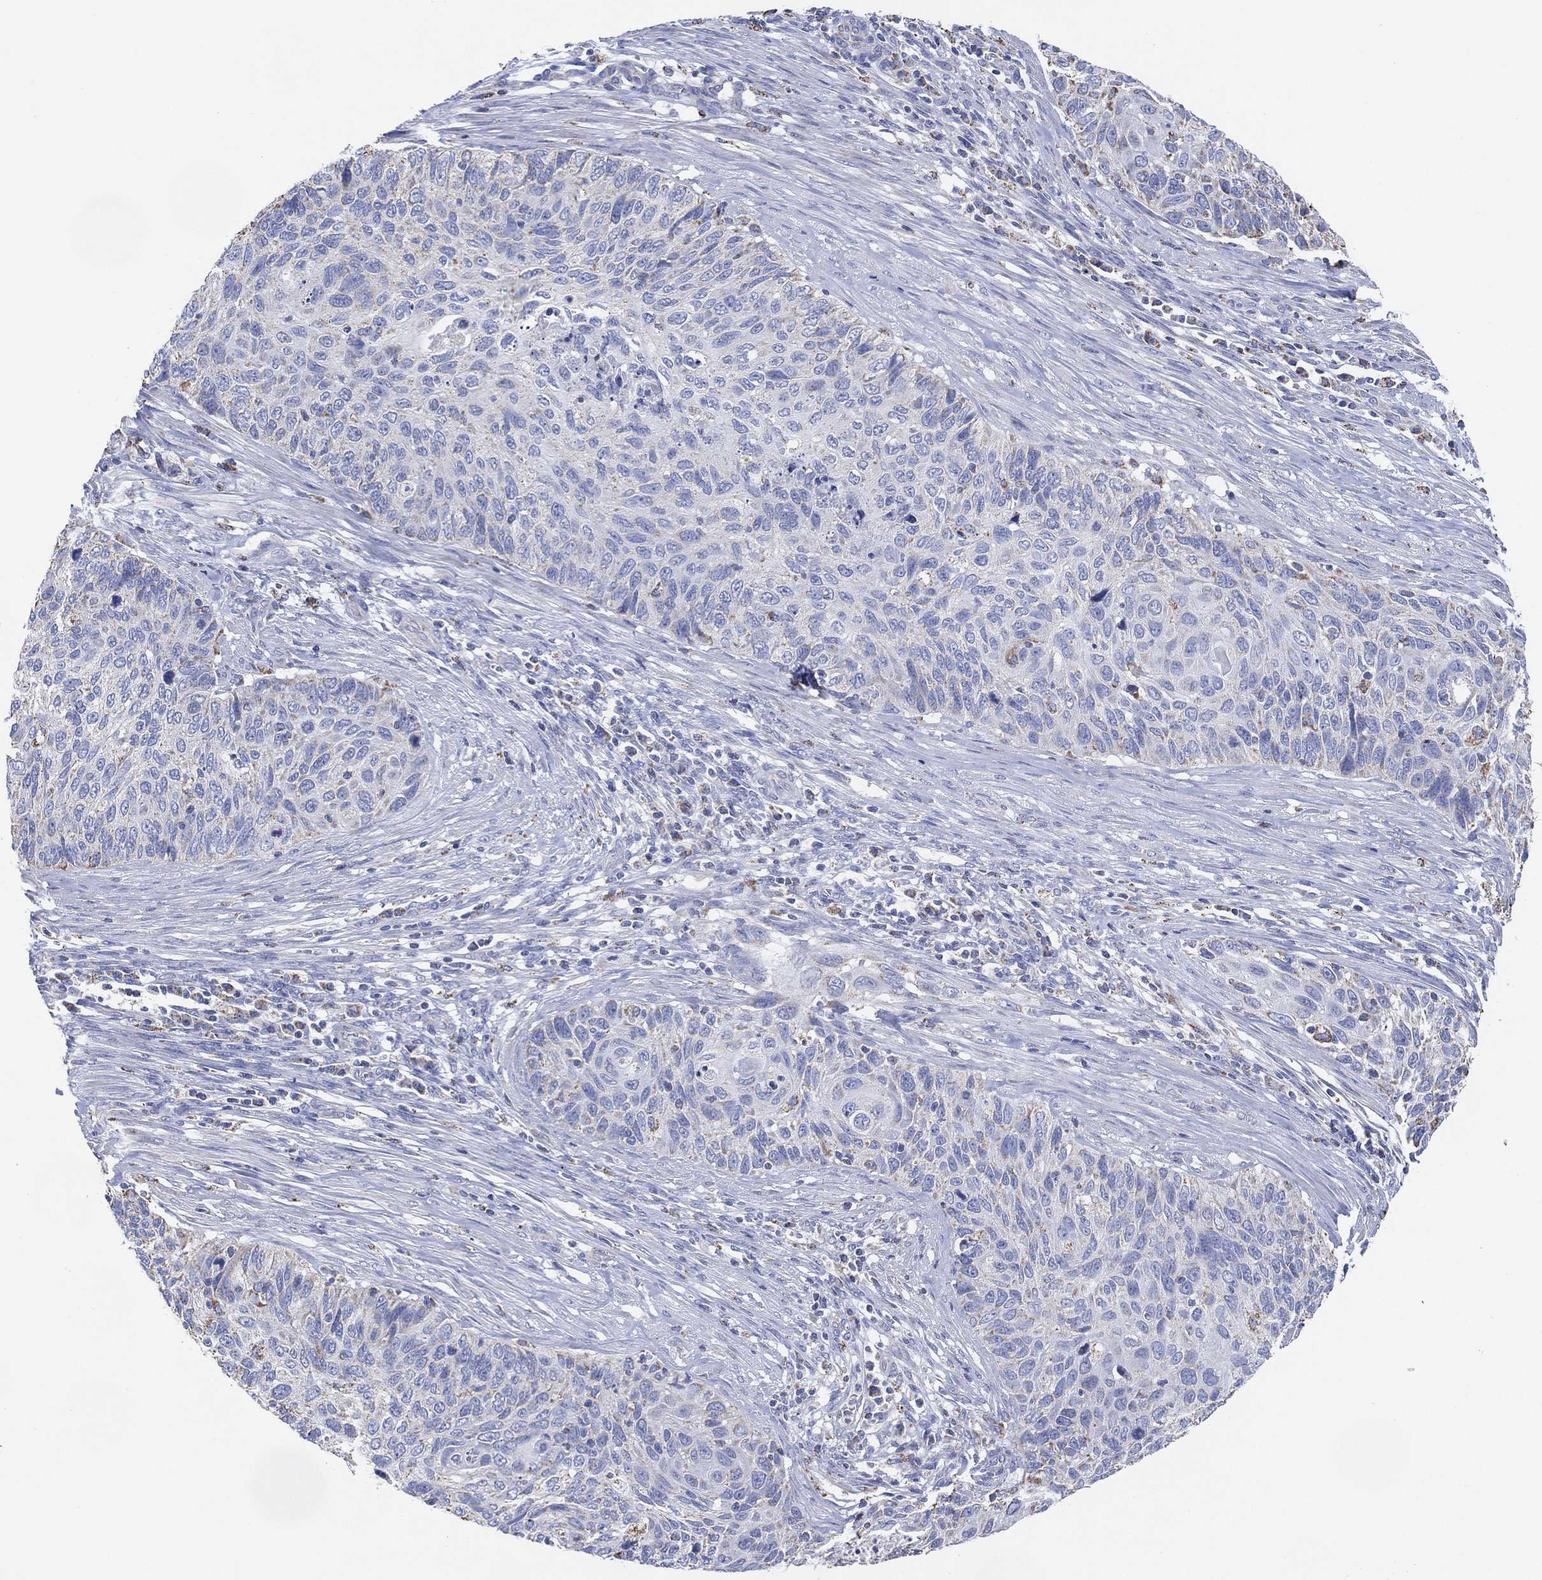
{"staining": {"intensity": "negative", "quantity": "none", "location": "none"}, "tissue": "cervical cancer", "cell_type": "Tumor cells", "image_type": "cancer", "snomed": [{"axis": "morphology", "description": "Squamous cell carcinoma, NOS"}, {"axis": "topography", "description": "Cervix"}], "caption": "Tumor cells show no significant positivity in squamous cell carcinoma (cervical).", "gene": "CFTR", "patient": {"sex": "female", "age": 70}}